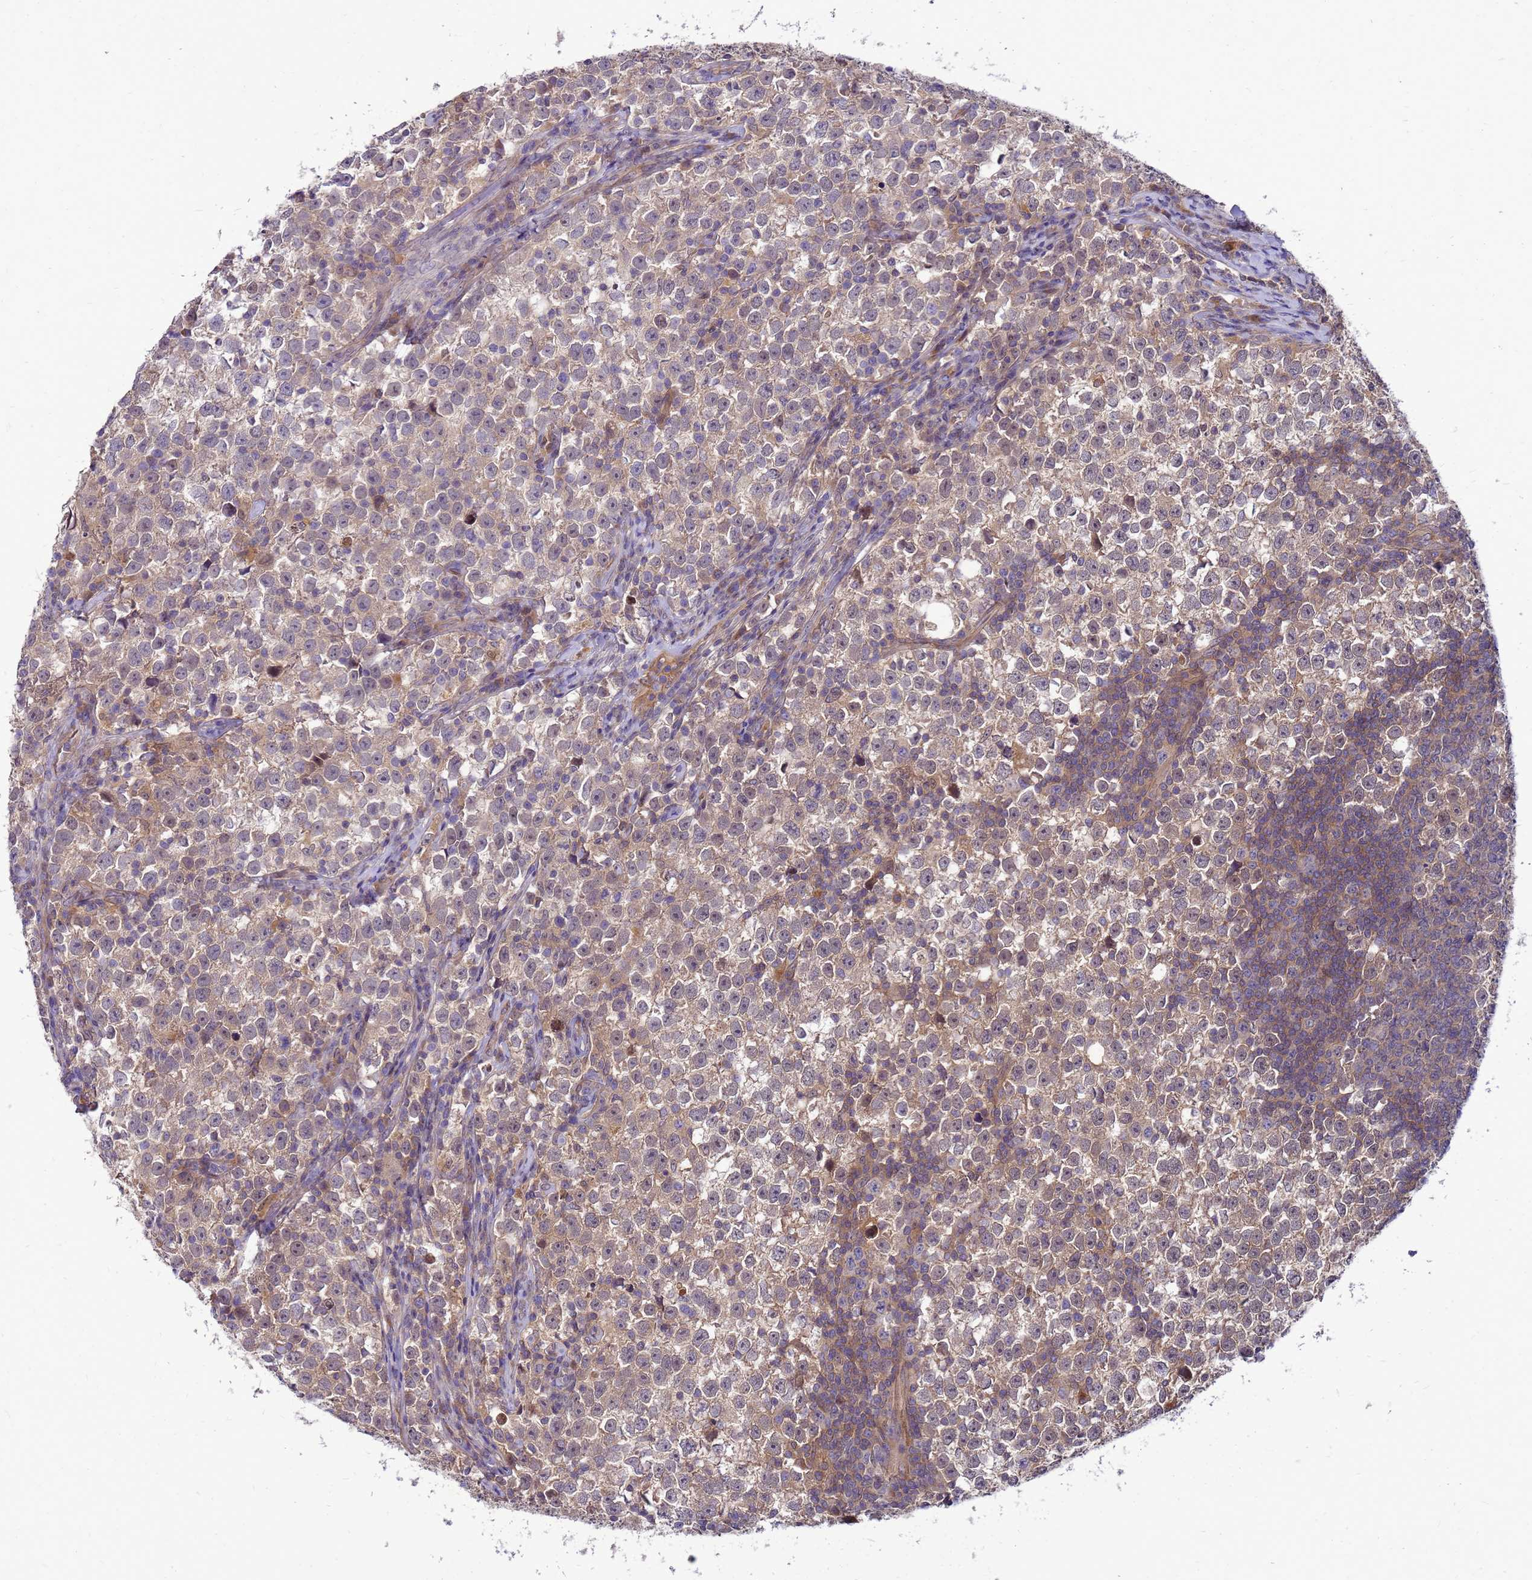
{"staining": {"intensity": "weak", "quantity": ">75%", "location": "cytoplasmic/membranous"}, "tissue": "testis cancer", "cell_type": "Tumor cells", "image_type": "cancer", "snomed": [{"axis": "morphology", "description": "Normal tissue, NOS"}, {"axis": "morphology", "description": "Seminoma, NOS"}, {"axis": "topography", "description": "Testis"}], "caption": "Testis cancer (seminoma) tissue exhibits weak cytoplasmic/membranous expression in about >75% of tumor cells Ihc stains the protein in brown and the nuclei are stained blue.", "gene": "ENOPH1", "patient": {"sex": "male", "age": 43}}